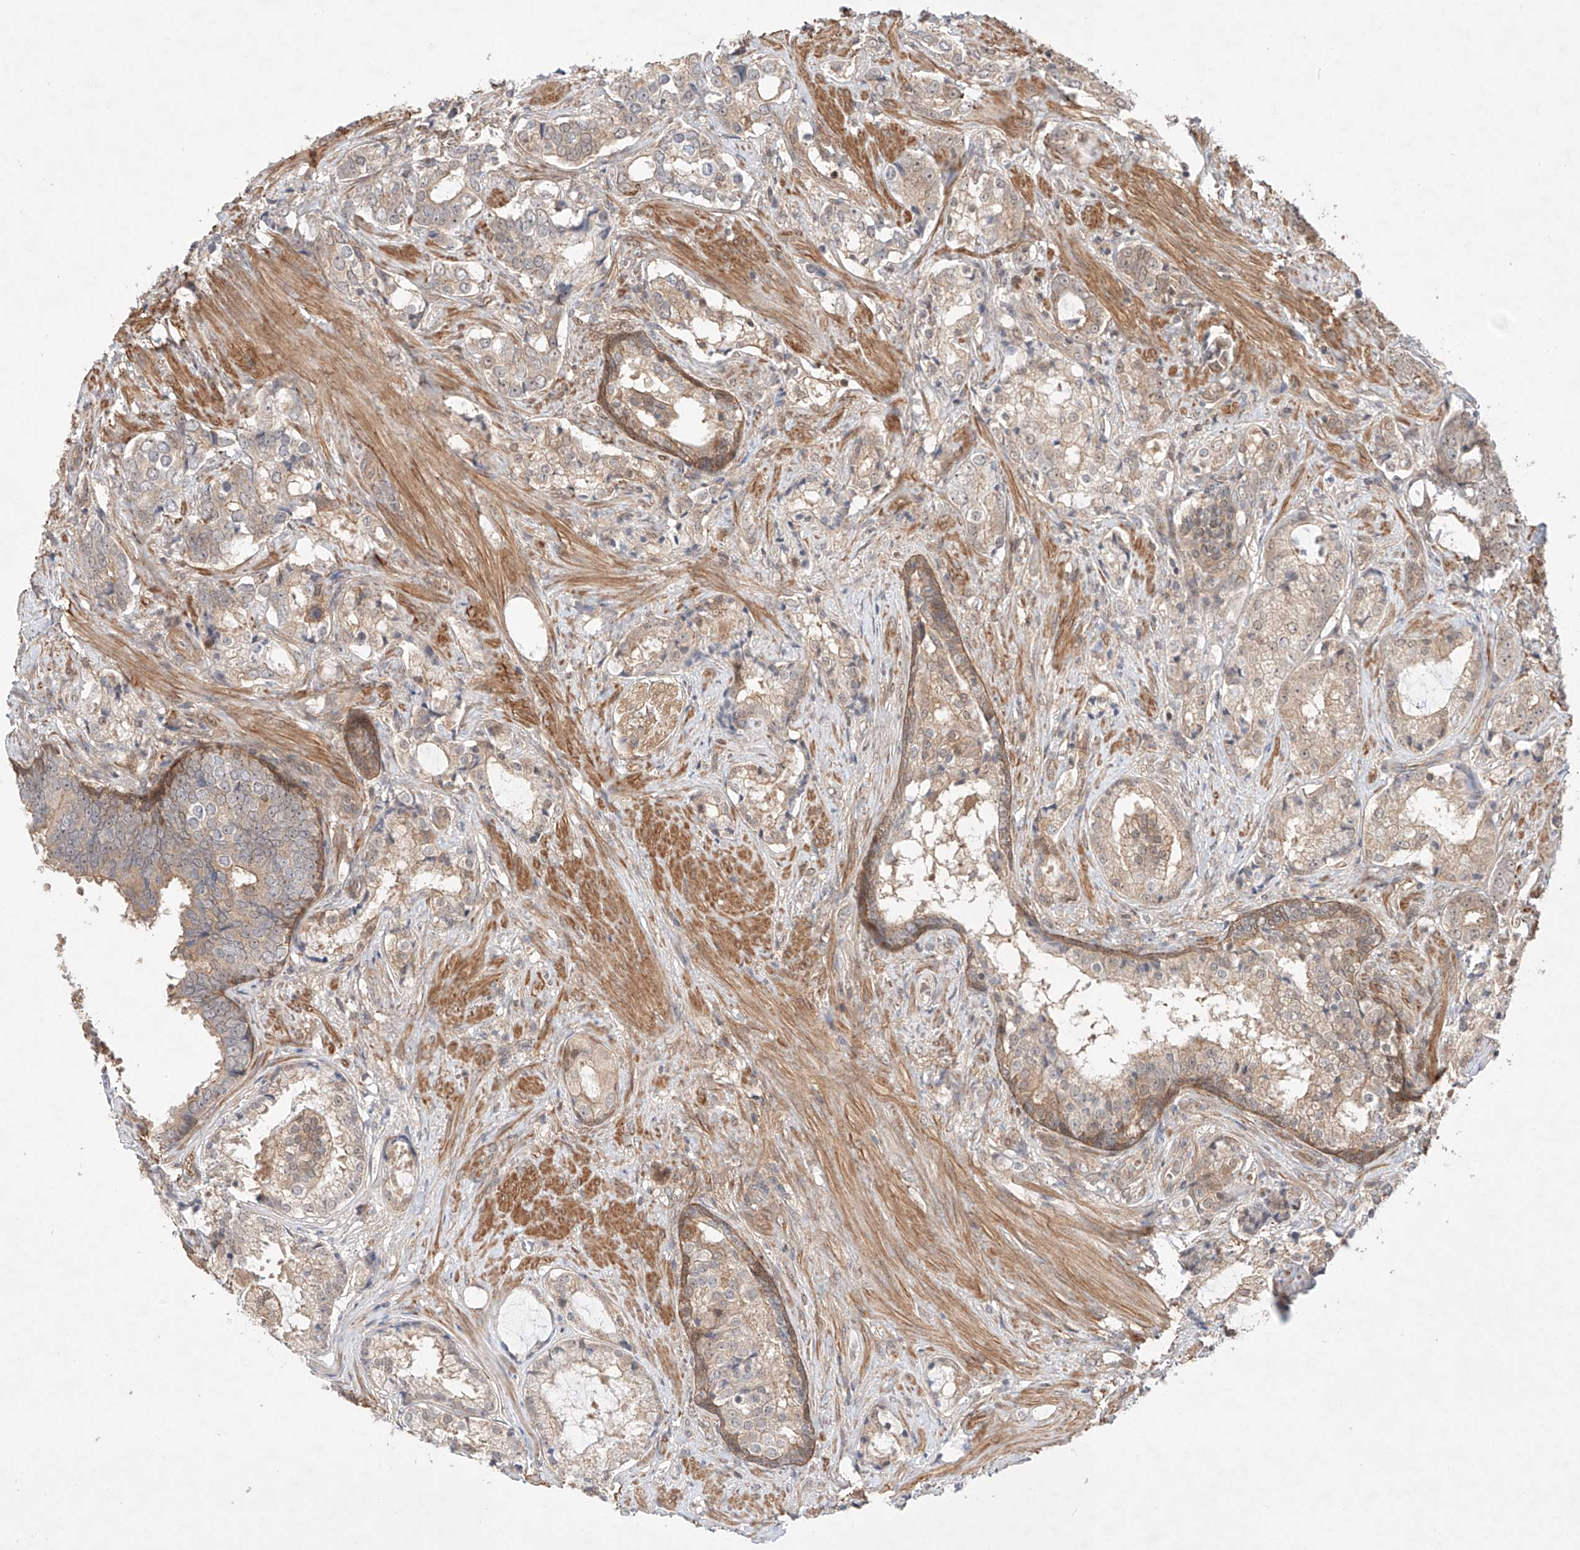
{"staining": {"intensity": "weak", "quantity": "25%-75%", "location": "cytoplasmic/membranous"}, "tissue": "prostate cancer", "cell_type": "Tumor cells", "image_type": "cancer", "snomed": [{"axis": "morphology", "description": "Adenocarcinoma, High grade"}, {"axis": "topography", "description": "Prostate"}], "caption": "This photomicrograph displays immunohistochemistry staining of prostate adenocarcinoma (high-grade), with low weak cytoplasmic/membranous staining in about 25%-75% of tumor cells.", "gene": "TSR2", "patient": {"sex": "male", "age": 58}}